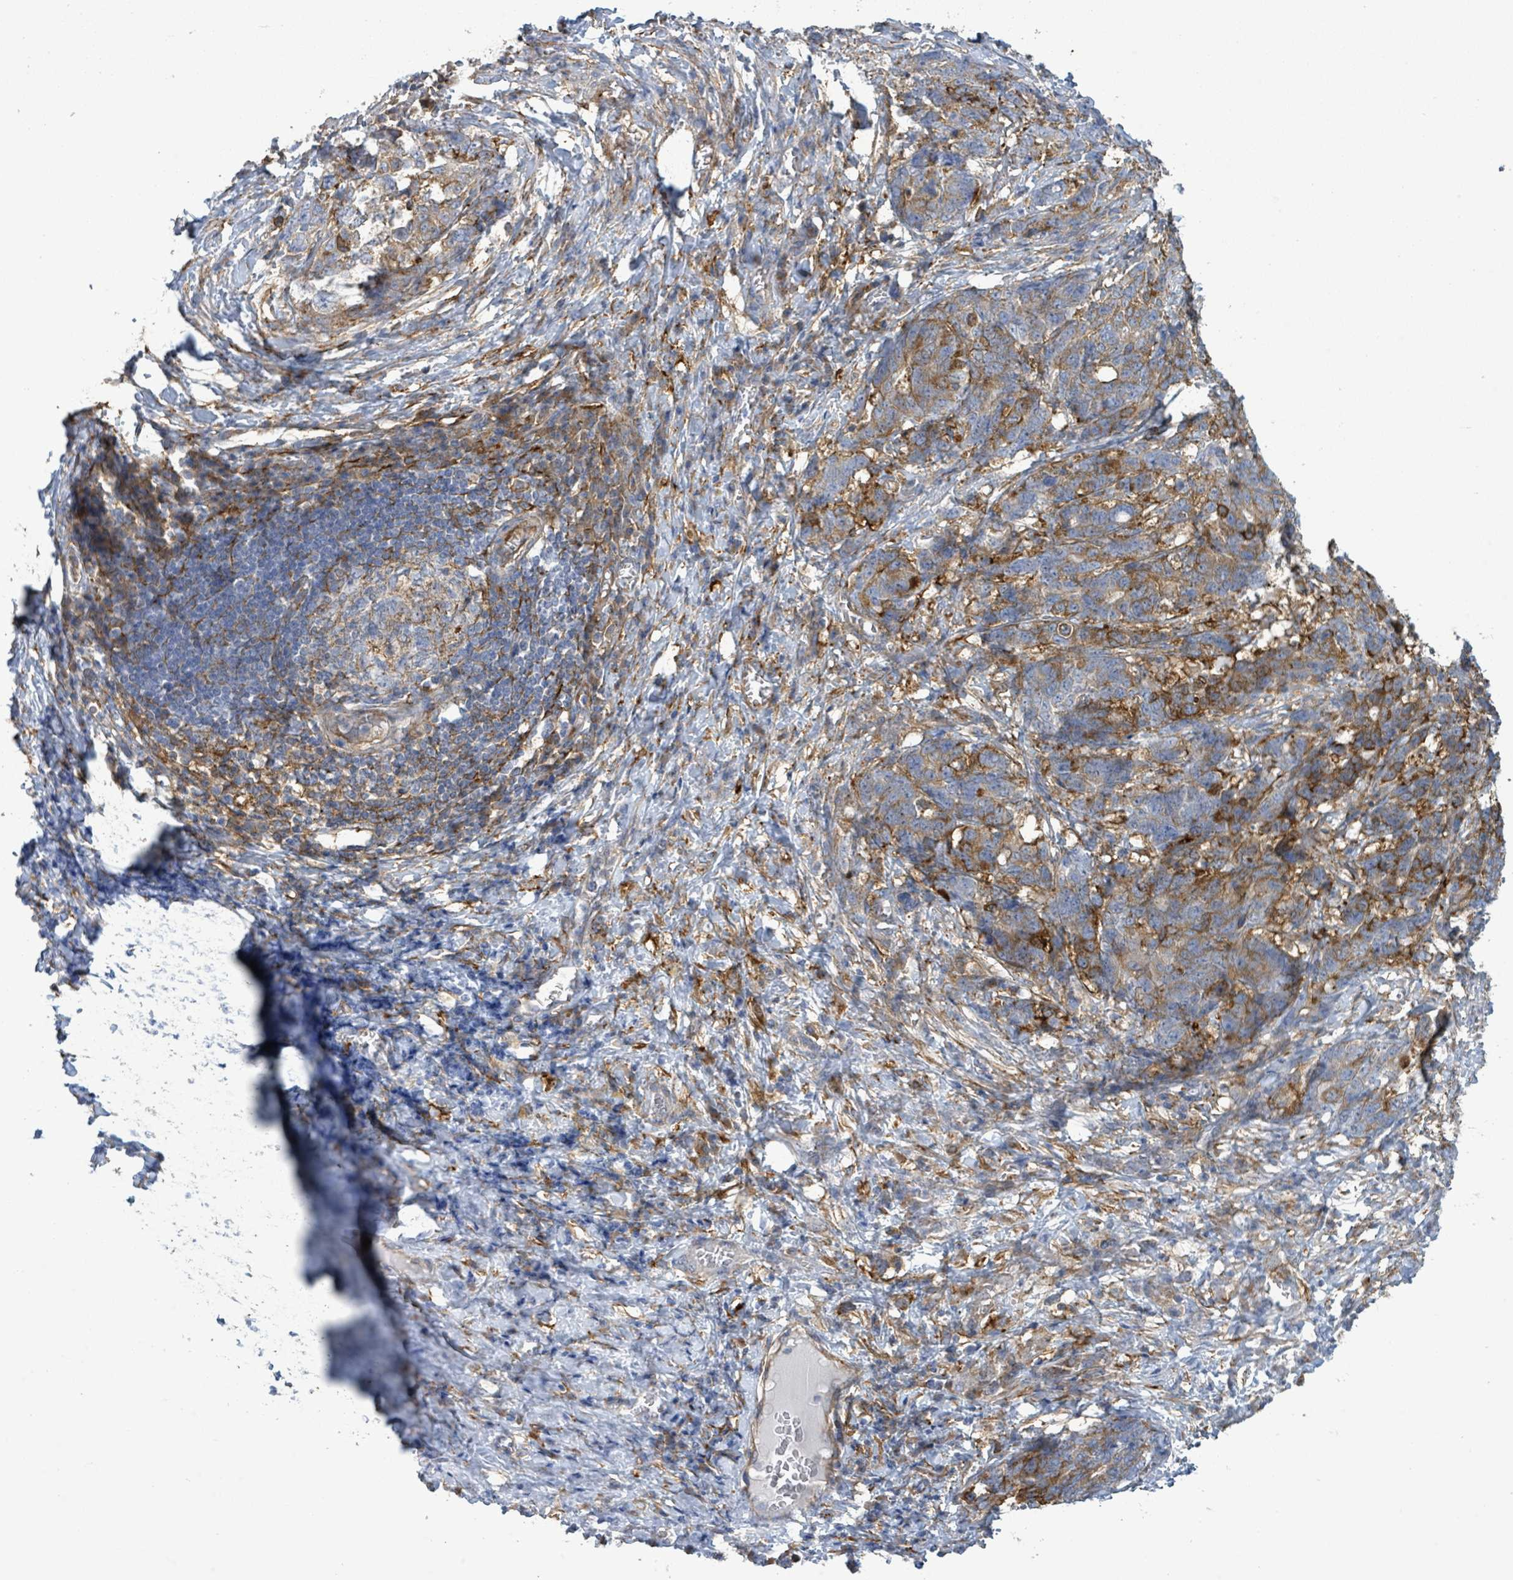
{"staining": {"intensity": "moderate", "quantity": ">75%", "location": "cytoplasmic/membranous"}, "tissue": "stomach cancer", "cell_type": "Tumor cells", "image_type": "cancer", "snomed": [{"axis": "morphology", "description": "Normal tissue, NOS"}, {"axis": "morphology", "description": "Adenocarcinoma, NOS"}, {"axis": "topography", "description": "Stomach"}], "caption": "DAB immunohistochemical staining of human stomach cancer demonstrates moderate cytoplasmic/membranous protein staining in about >75% of tumor cells.", "gene": "EGFL7", "patient": {"sex": "female", "age": 64}}